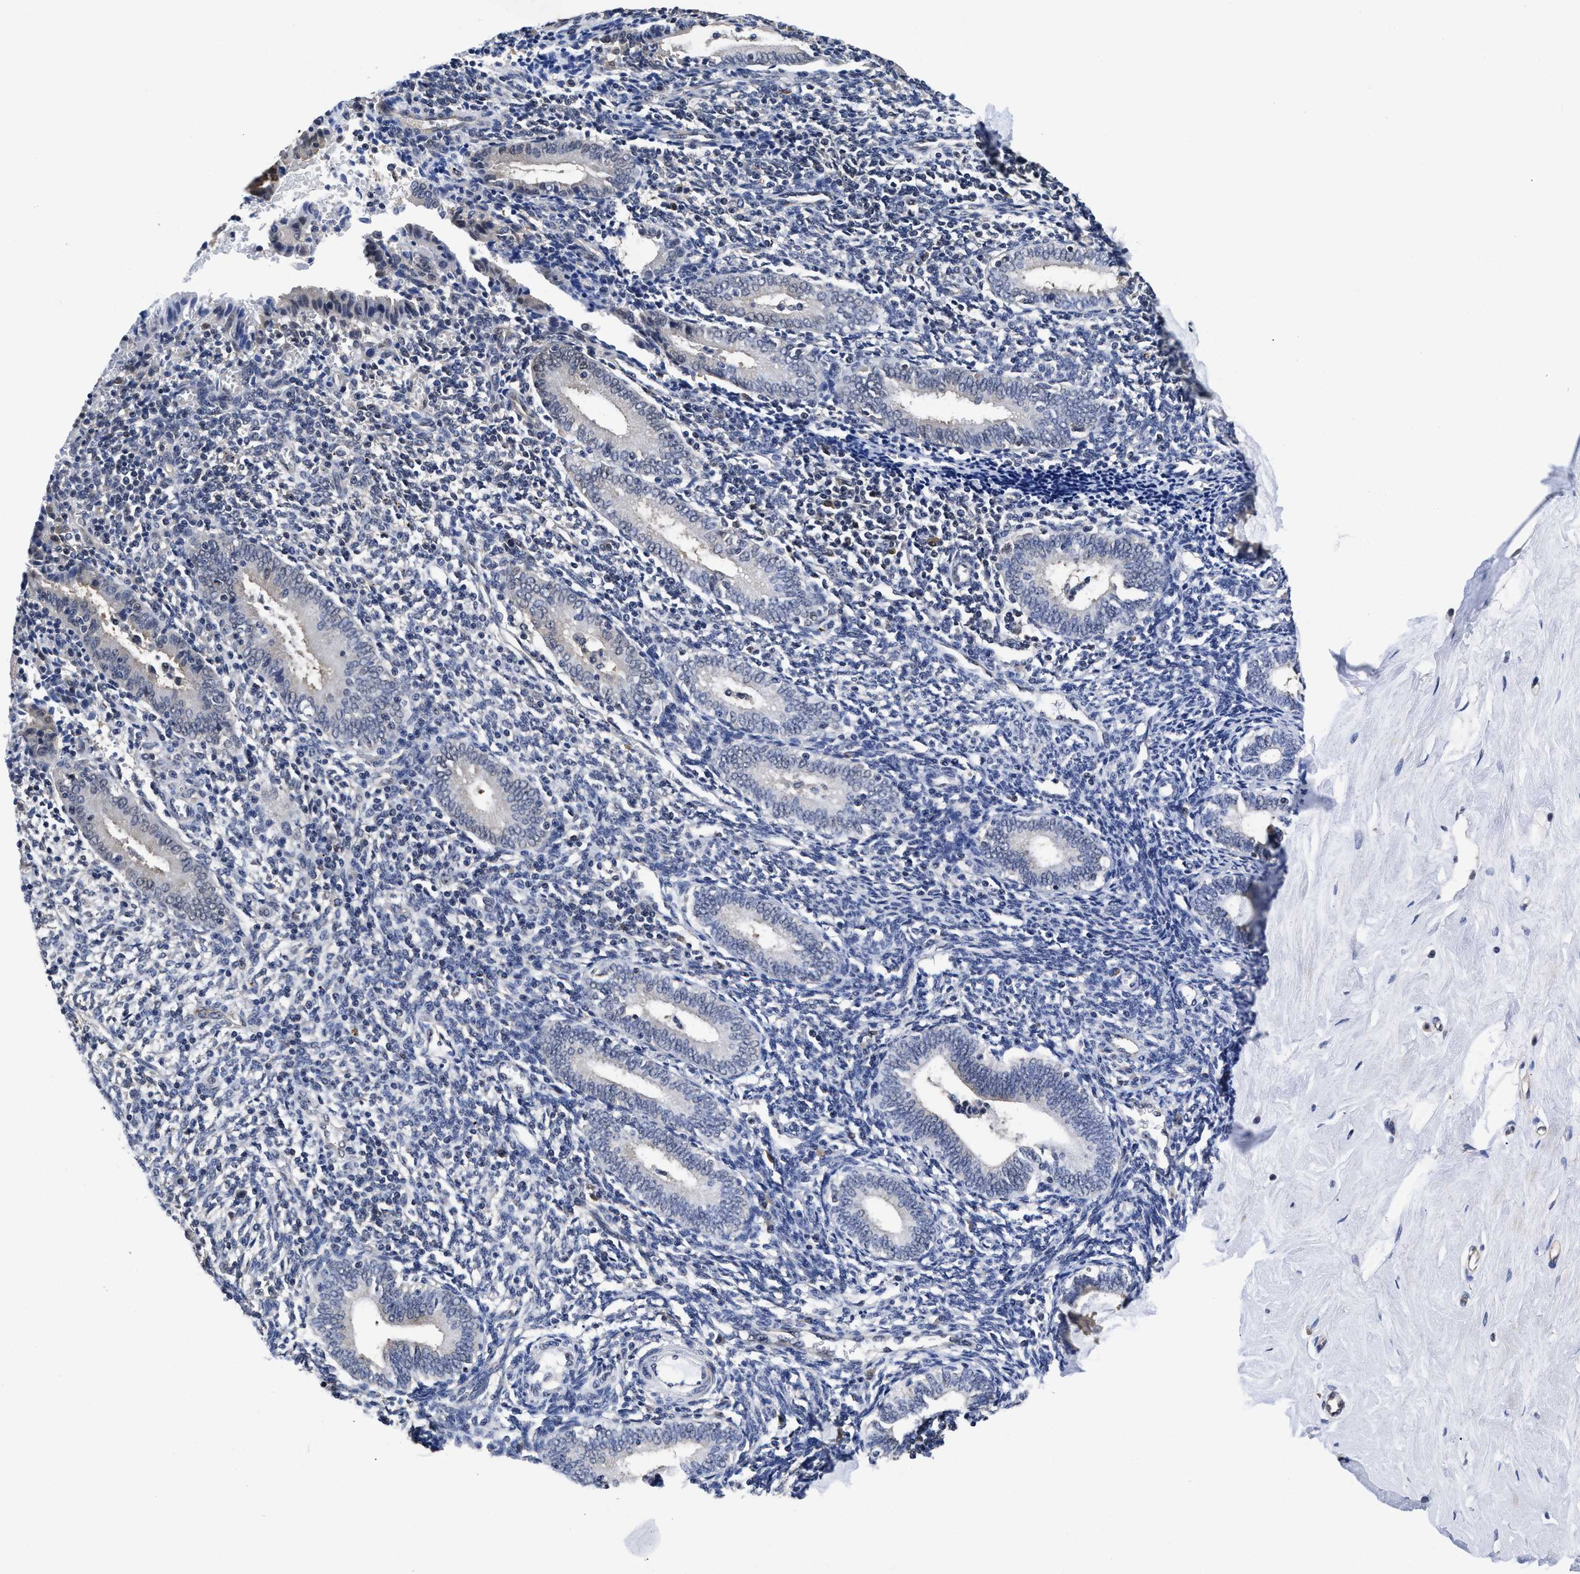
{"staining": {"intensity": "negative", "quantity": "none", "location": "none"}, "tissue": "endometrium", "cell_type": "Cells in endometrial stroma", "image_type": "normal", "snomed": [{"axis": "morphology", "description": "Normal tissue, NOS"}, {"axis": "topography", "description": "Endometrium"}], "caption": "Human endometrium stained for a protein using immunohistochemistry (IHC) displays no positivity in cells in endometrial stroma.", "gene": "MCOLN2", "patient": {"sex": "female", "age": 41}}